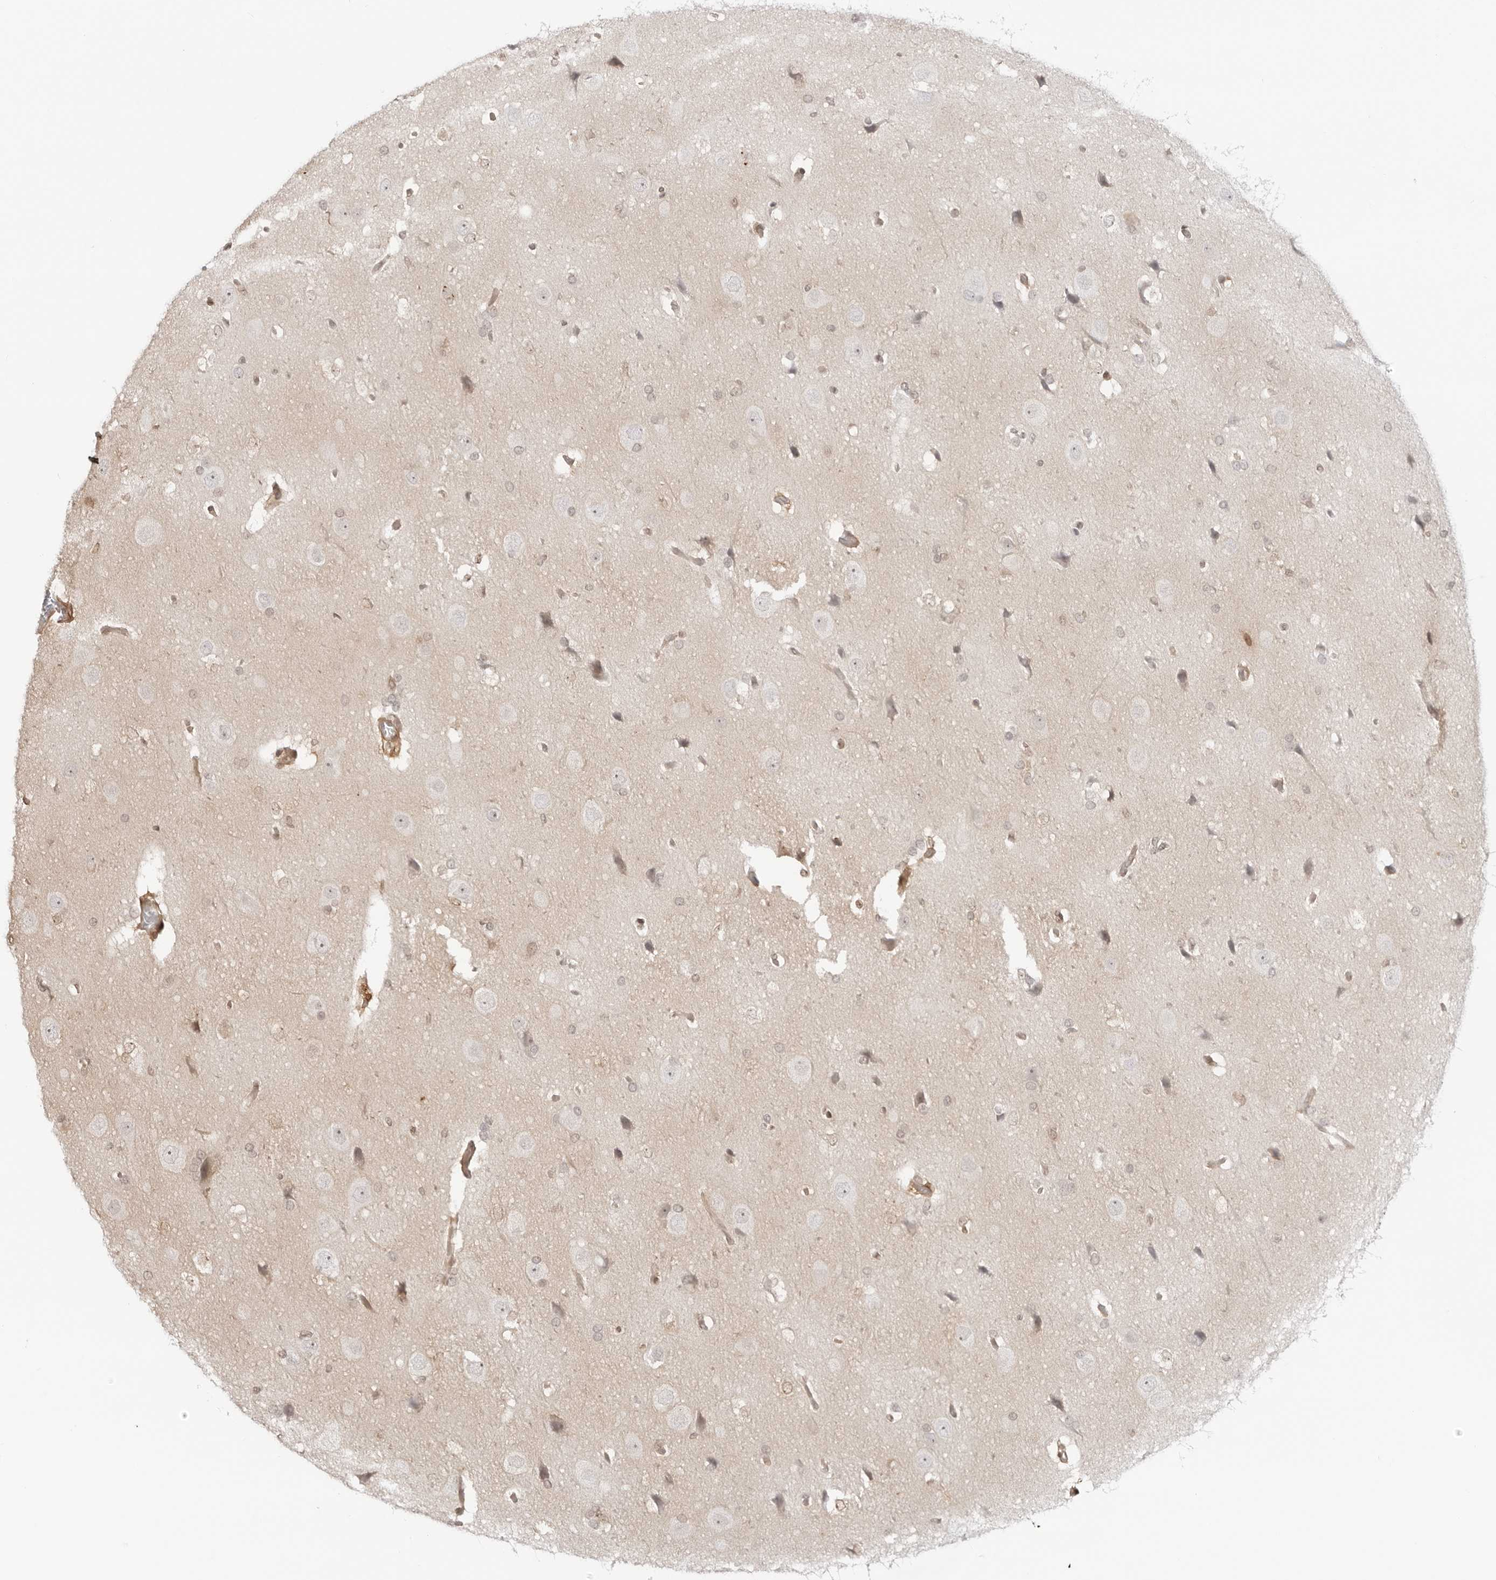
{"staining": {"intensity": "negative", "quantity": "none", "location": "none"}, "tissue": "glioma", "cell_type": "Tumor cells", "image_type": "cancer", "snomed": [{"axis": "morphology", "description": "Glioma, malignant, Low grade"}, {"axis": "topography", "description": "Brain"}], "caption": "This is an immunohistochemistry image of low-grade glioma (malignant). There is no expression in tumor cells.", "gene": "RNF146", "patient": {"sex": "female", "age": 37}}